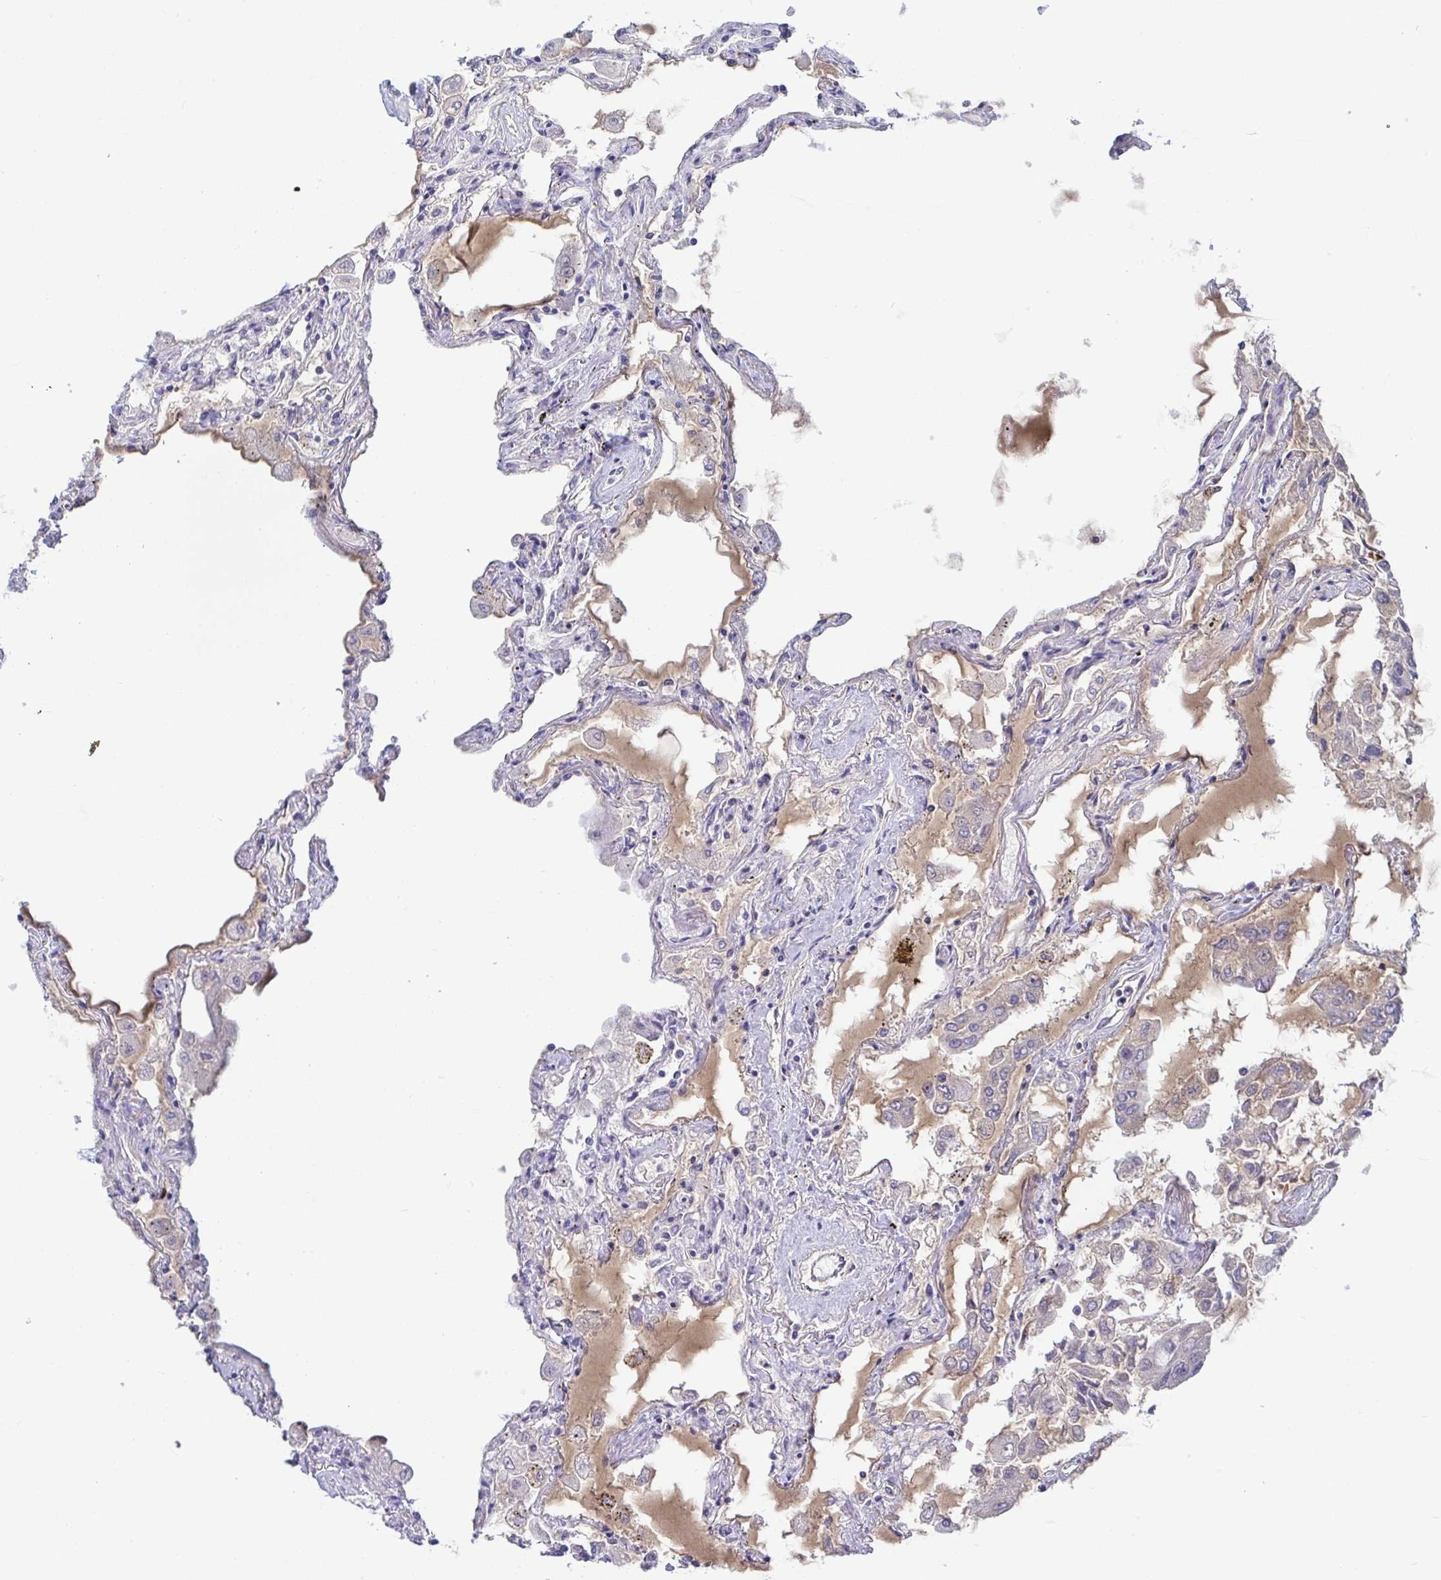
{"staining": {"intensity": "negative", "quantity": "none", "location": "none"}, "tissue": "lung", "cell_type": "Alveolar cells", "image_type": "normal", "snomed": [{"axis": "morphology", "description": "Normal tissue, NOS"}, {"axis": "morphology", "description": "Adenocarcinoma, NOS"}, {"axis": "topography", "description": "Cartilage tissue"}, {"axis": "topography", "description": "Lung"}], "caption": "Immunohistochemistry photomicrograph of unremarkable lung: human lung stained with DAB (3,3'-diaminobenzidine) shows no significant protein positivity in alveolar cells.", "gene": "TAS2R38", "patient": {"sex": "female", "age": 67}}